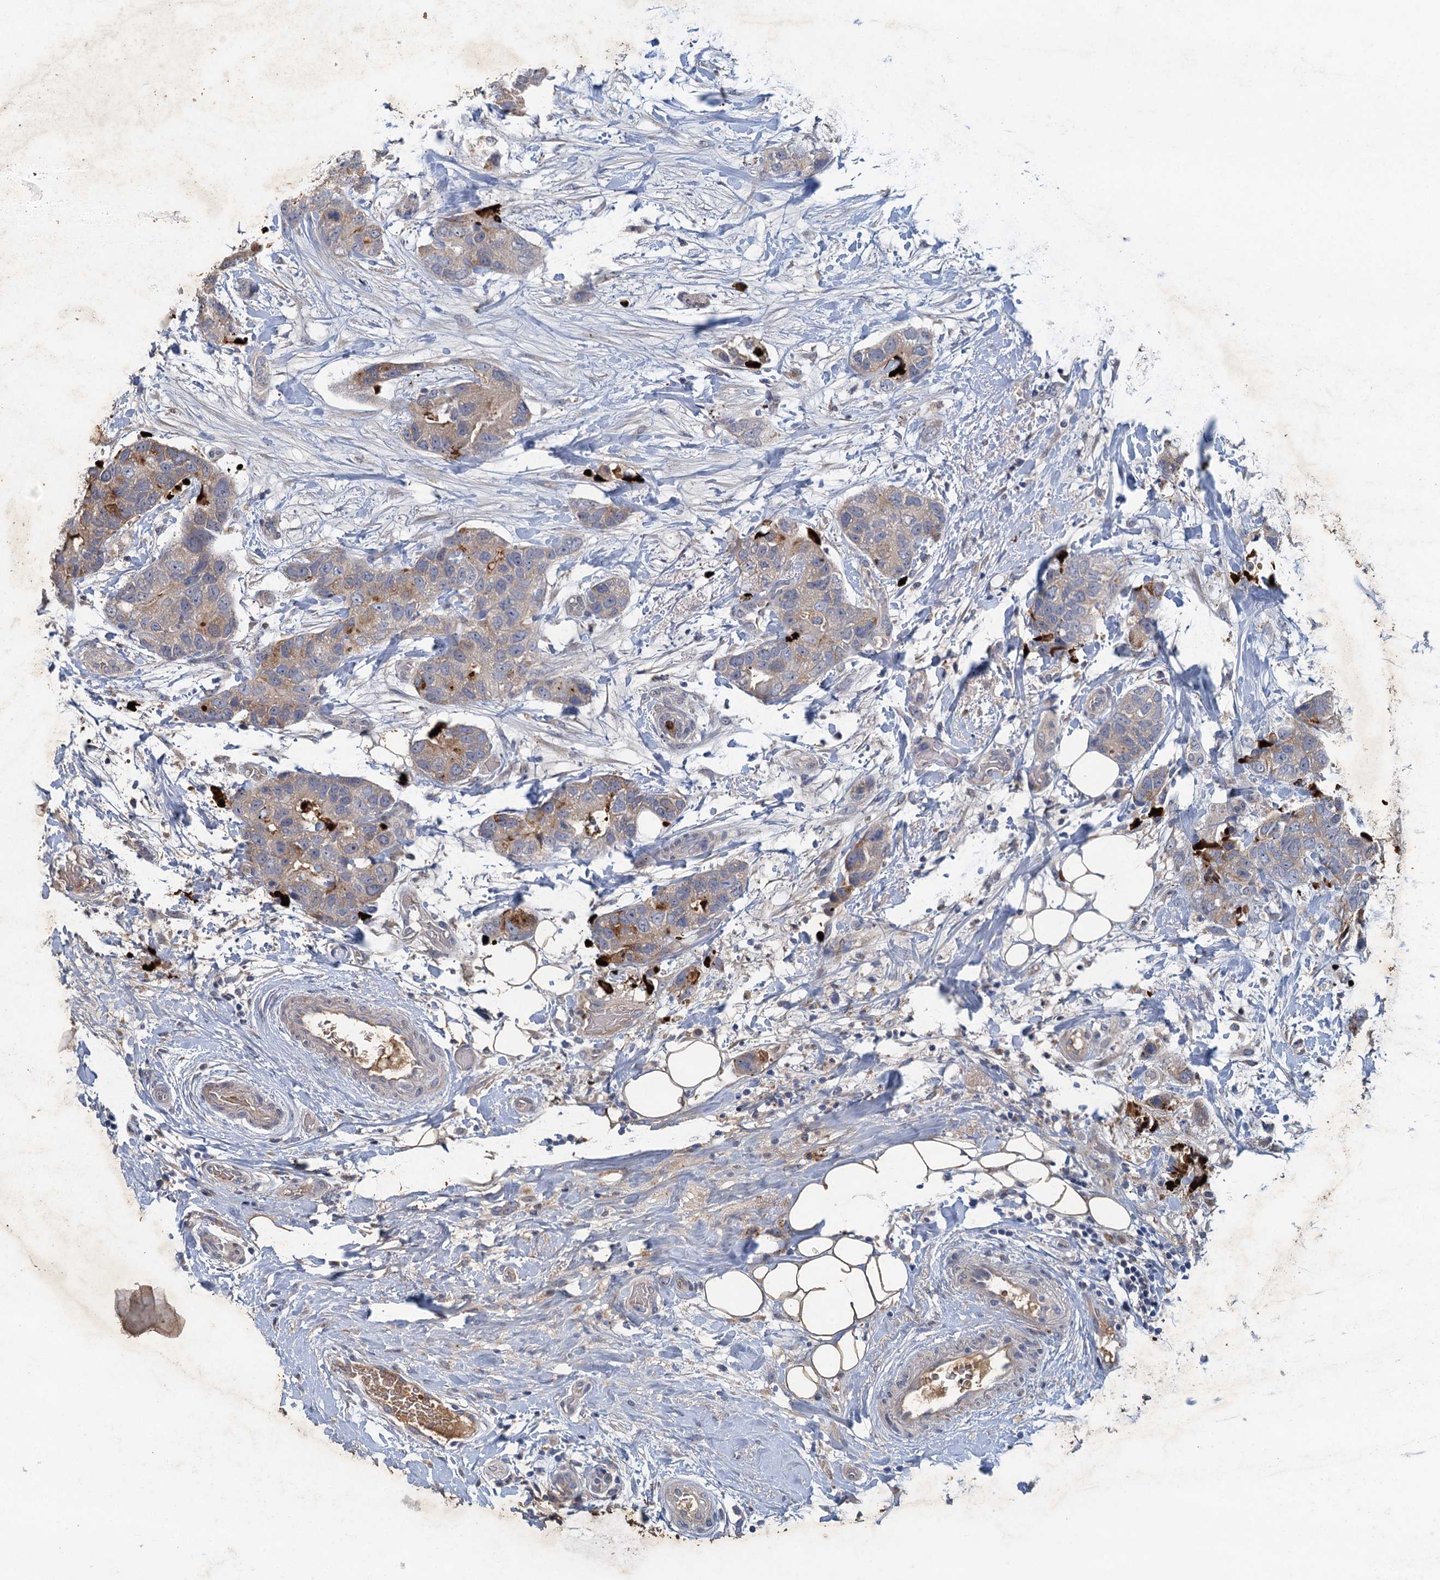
{"staining": {"intensity": "weak", "quantity": "25%-75%", "location": "cytoplasmic/membranous"}, "tissue": "breast cancer", "cell_type": "Tumor cells", "image_type": "cancer", "snomed": [{"axis": "morphology", "description": "Duct carcinoma"}, {"axis": "topography", "description": "Breast"}], "caption": "Tumor cells reveal low levels of weak cytoplasmic/membranous expression in approximately 25%-75% of cells in human breast cancer (intraductal carcinoma).", "gene": "TPCN1", "patient": {"sex": "female", "age": 62}}